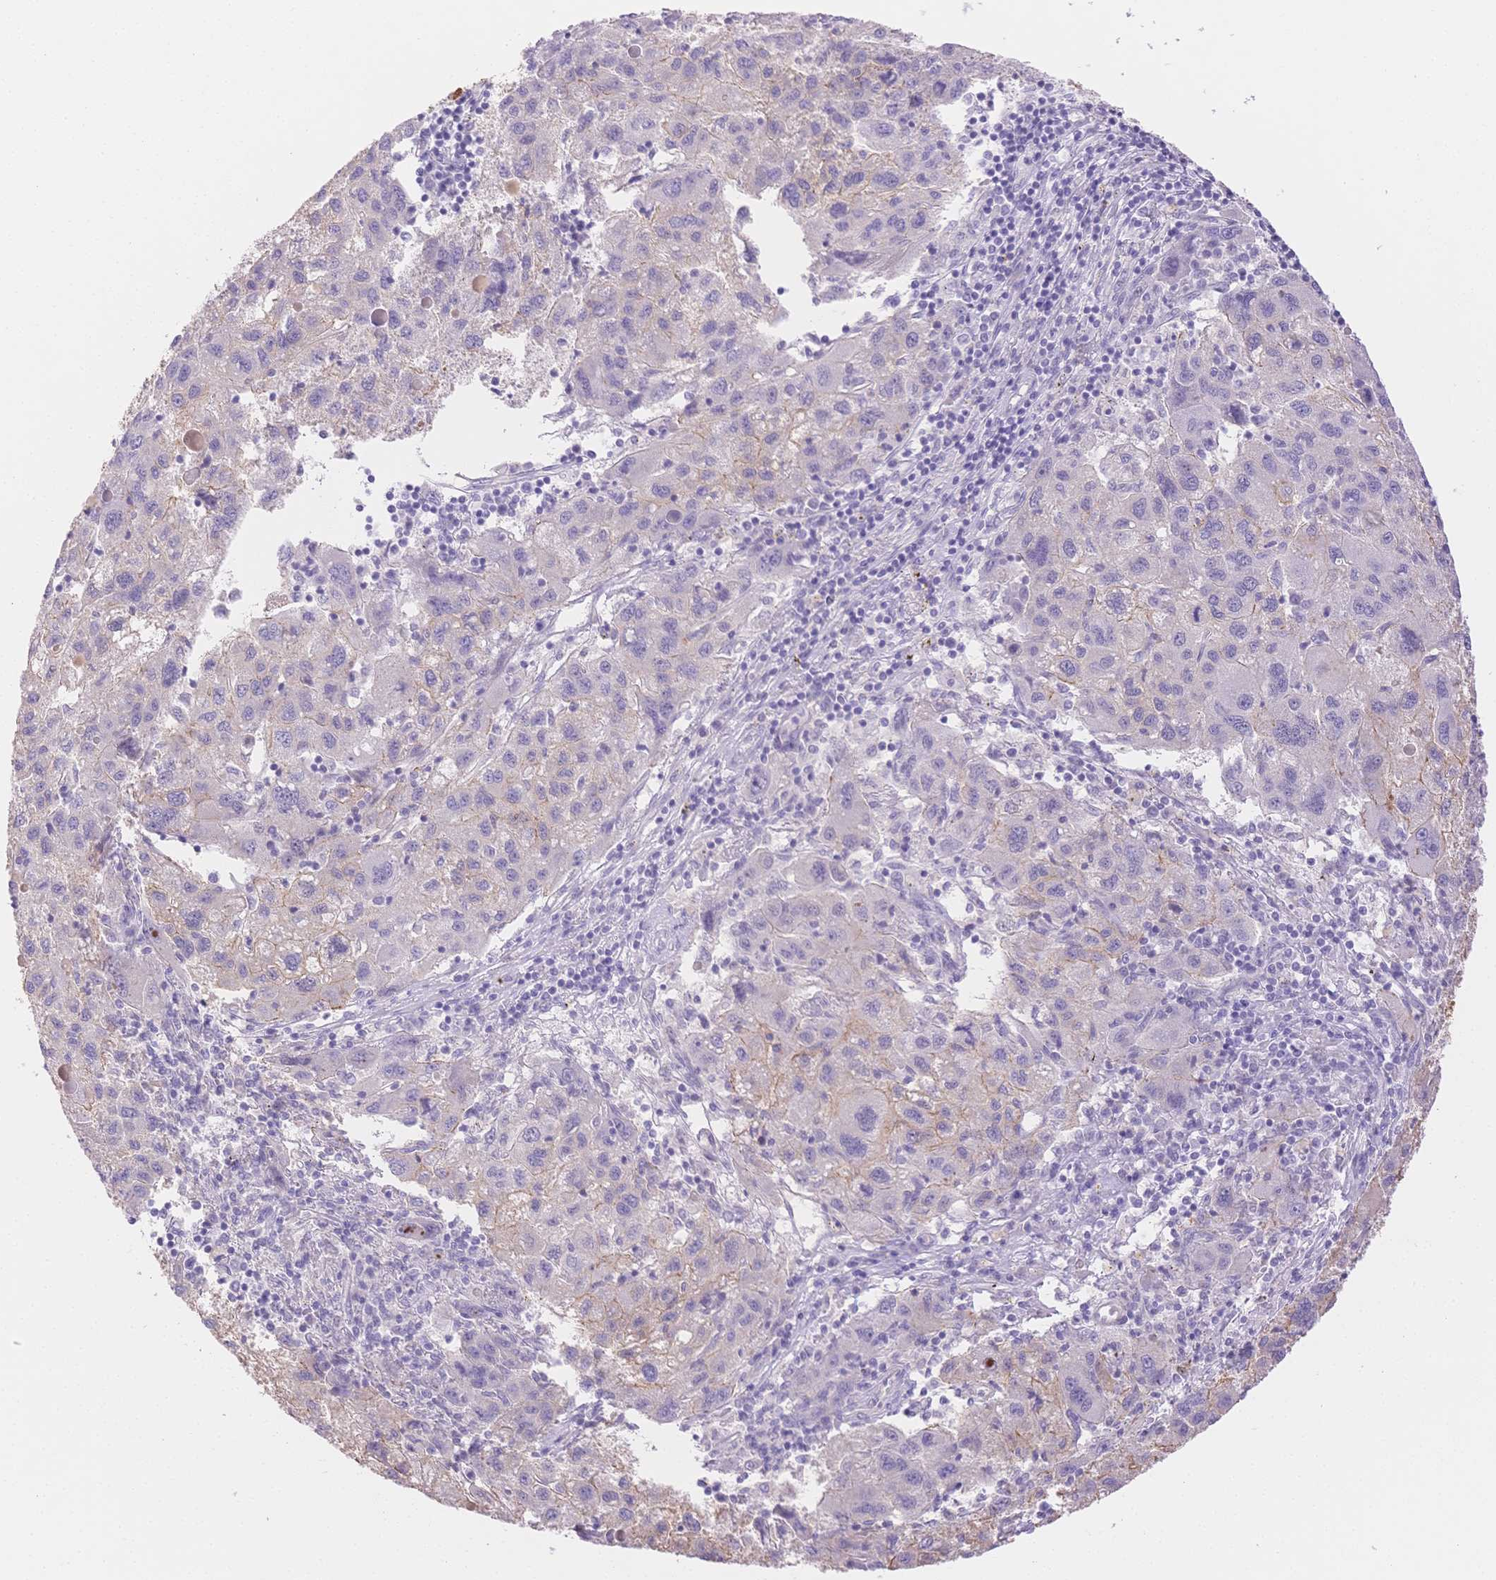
{"staining": {"intensity": "negative", "quantity": "none", "location": "none"}, "tissue": "liver cancer", "cell_type": "Tumor cells", "image_type": "cancer", "snomed": [{"axis": "morphology", "description": "Carcinoma, Hepatocellular, NOS"}, {"axis": "topography", "description": "Liver"}], "caption": "Tumor cells are negative for brown protein staining in liver cancer.", "gene": "WDR54", "patient": {"sex": "female", "age": 77}}